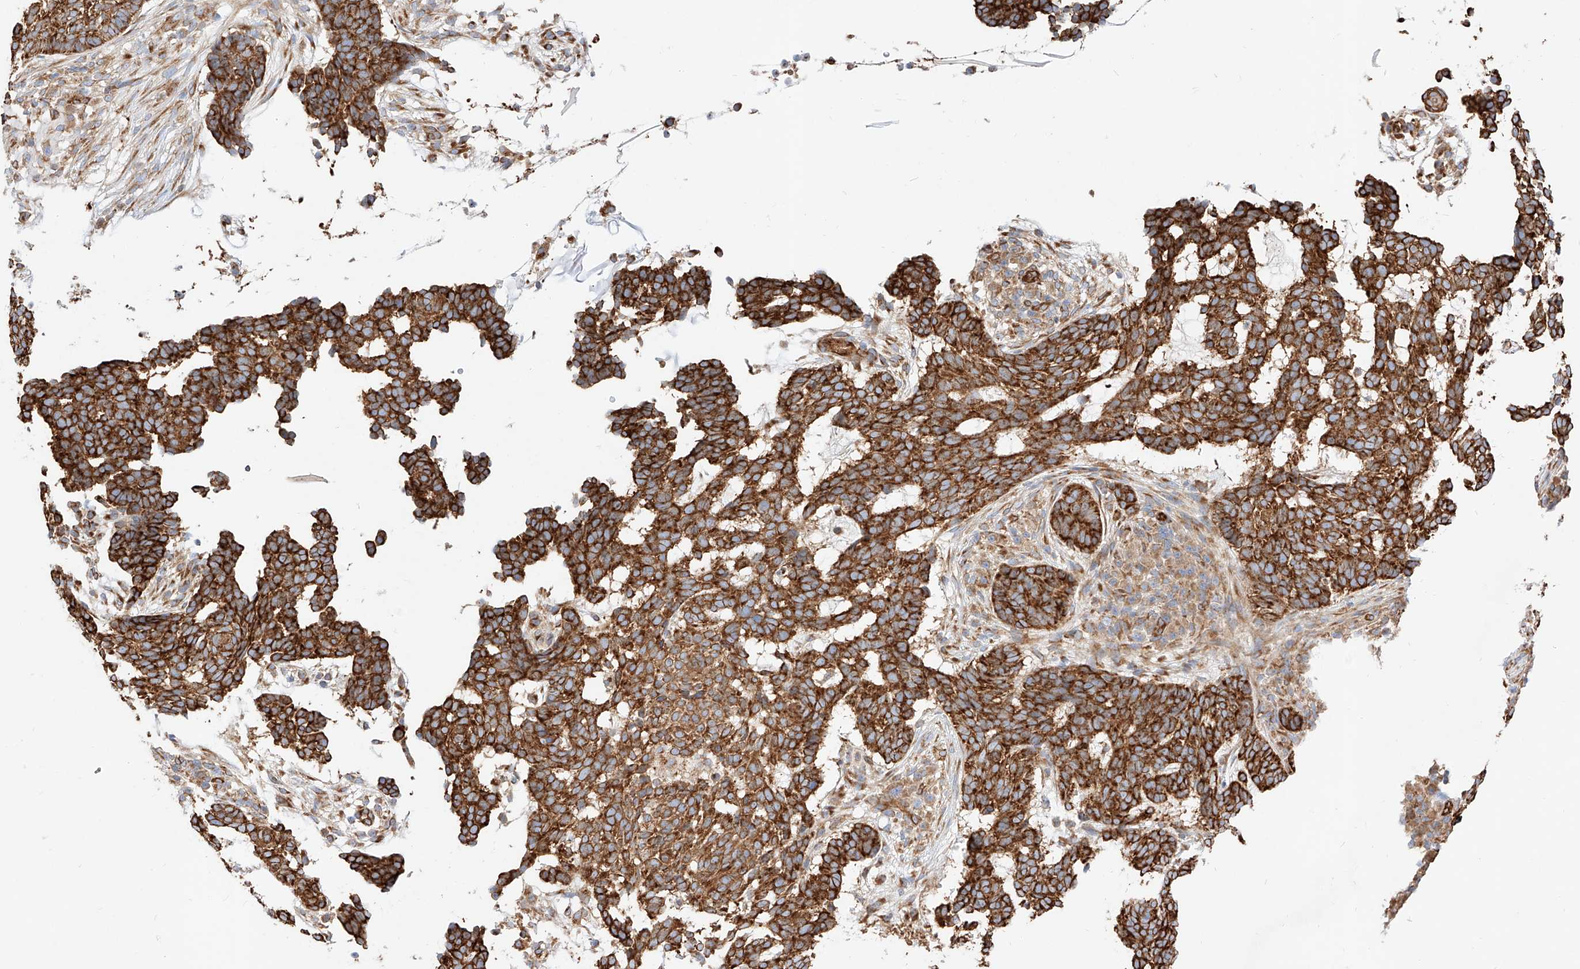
{"staining": {"intensity": "strong", "quantity": ">75%", "location": "cytoplasmic/membranous"}, "tissue": "skin cancer", "cell_type": "Tumor cells", "image_type": "cancer", "snomed": [{"axis": "morphology", "description": "Basal cell carcinoma"}, {"axis": "topography", "description": "Skin"}], "caption": "A high amount of strong cytoplasmic/membranous staining is identified in approximately >75% of tumor cells in skin basal cell carcinoma tissue. (DAB (3,3'-diaminobenzidine) IHC with brightfield microscopy, high magnification).", "gene": "CSGALNACT2", "patient": {"sex": "male", "age": 85}}